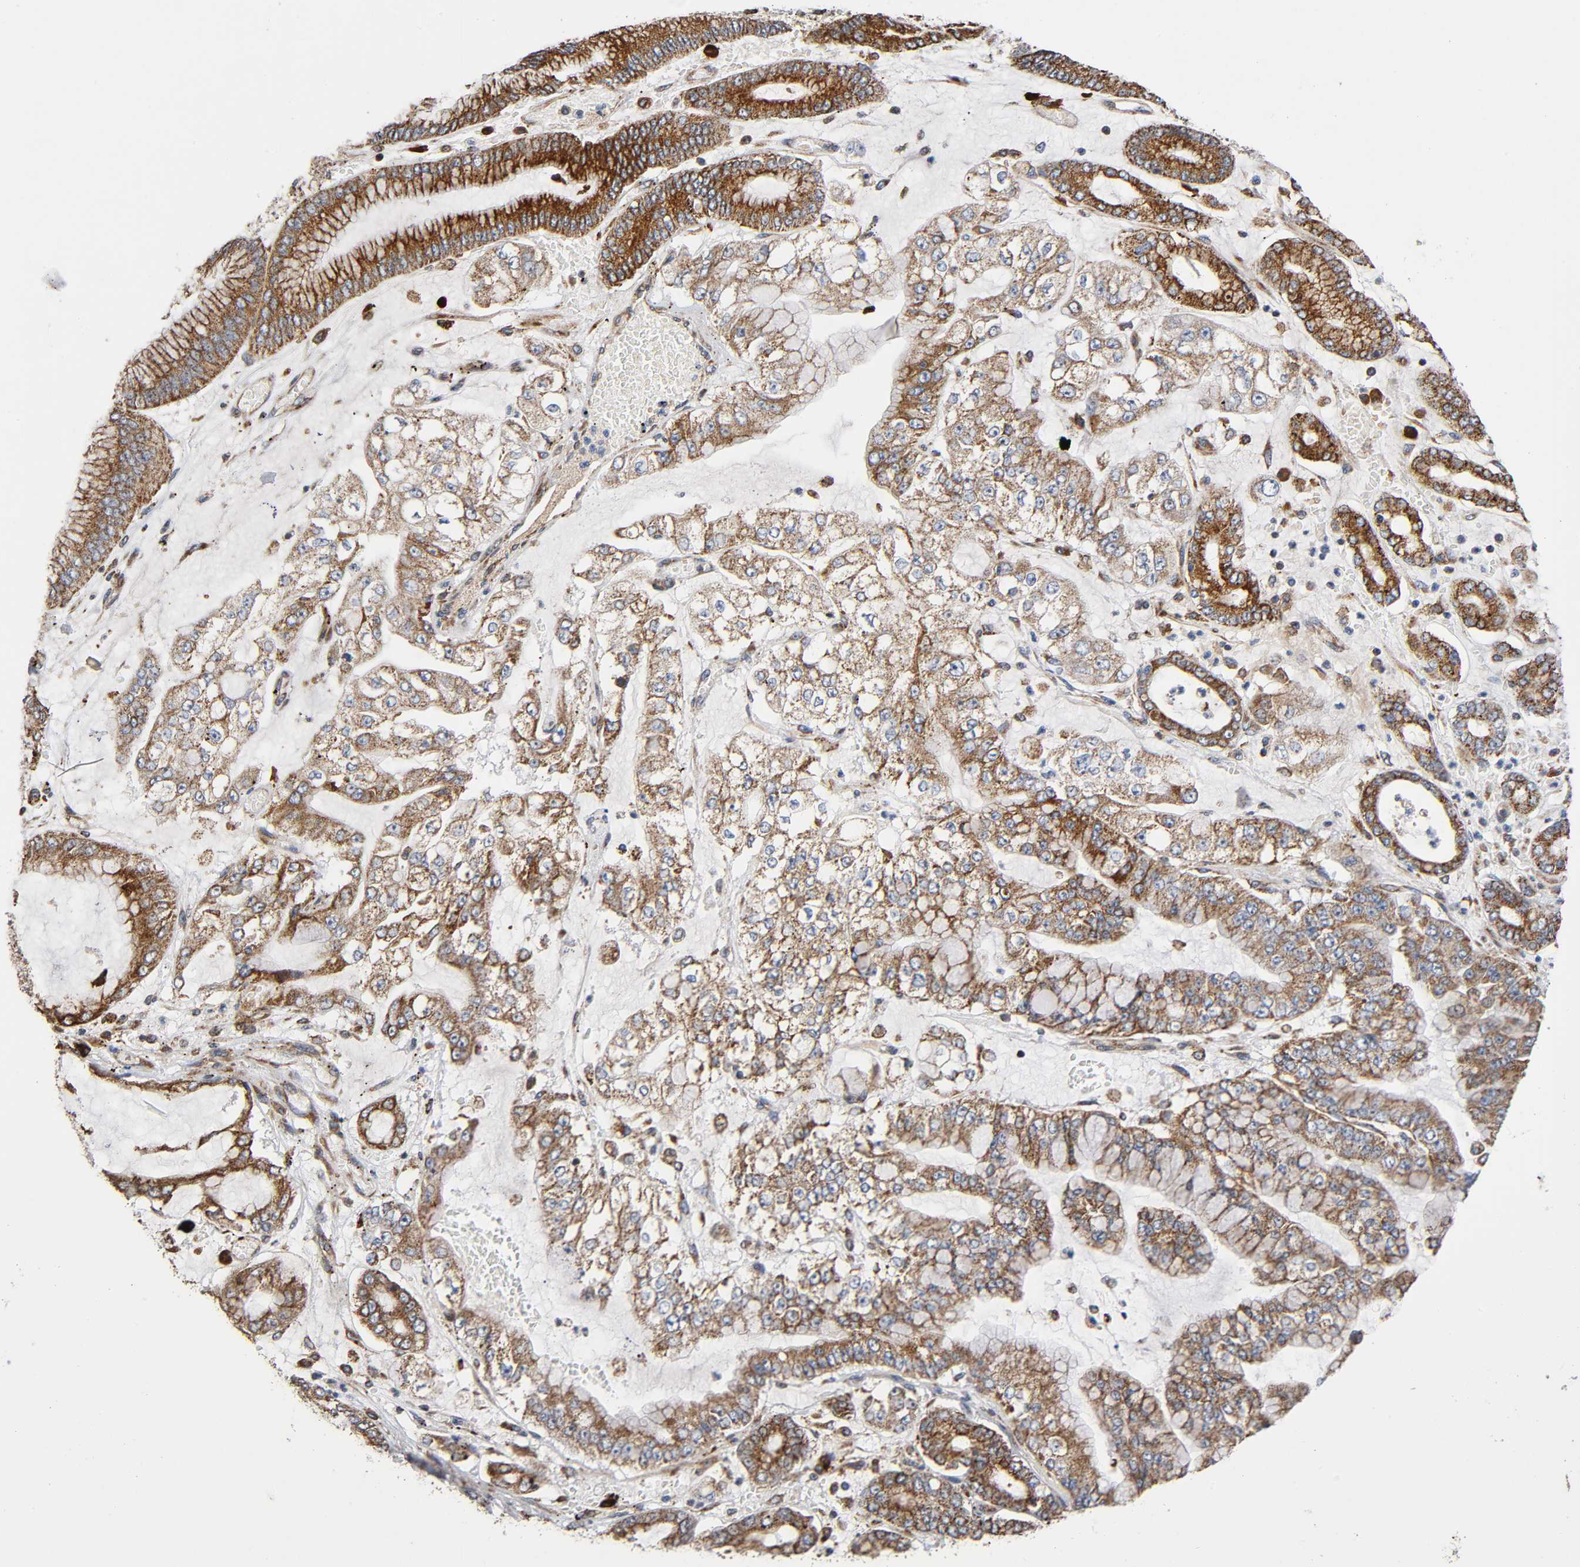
{"staining": {"intensity": "moderate", "quantity": "25%-75%", "location": "cytoplasmic/membranous"}, "tissue": "stomach cancer", "cell_type": "Tumor cells", "image_type": "cancer", "snomed": [{"axis": "morphology", "description": "Normal tissue, NOS"}, {"axis": "morphology", "description": "Adenocarcinoma, NOS"}, {"axis": "topography", "description": "Stomach, upper"}, {"axis": "topography", "description": "Stomach"}], "caption": "About 25%-75% of tumor cells in human adenocarcinoma (stomach) display moderate cytoplasmic/membranous protein expression as visualized by brown immunohistochemical staining.", "gene": "MAP3K1", "patient": {"sex": "male", "age": 76}}